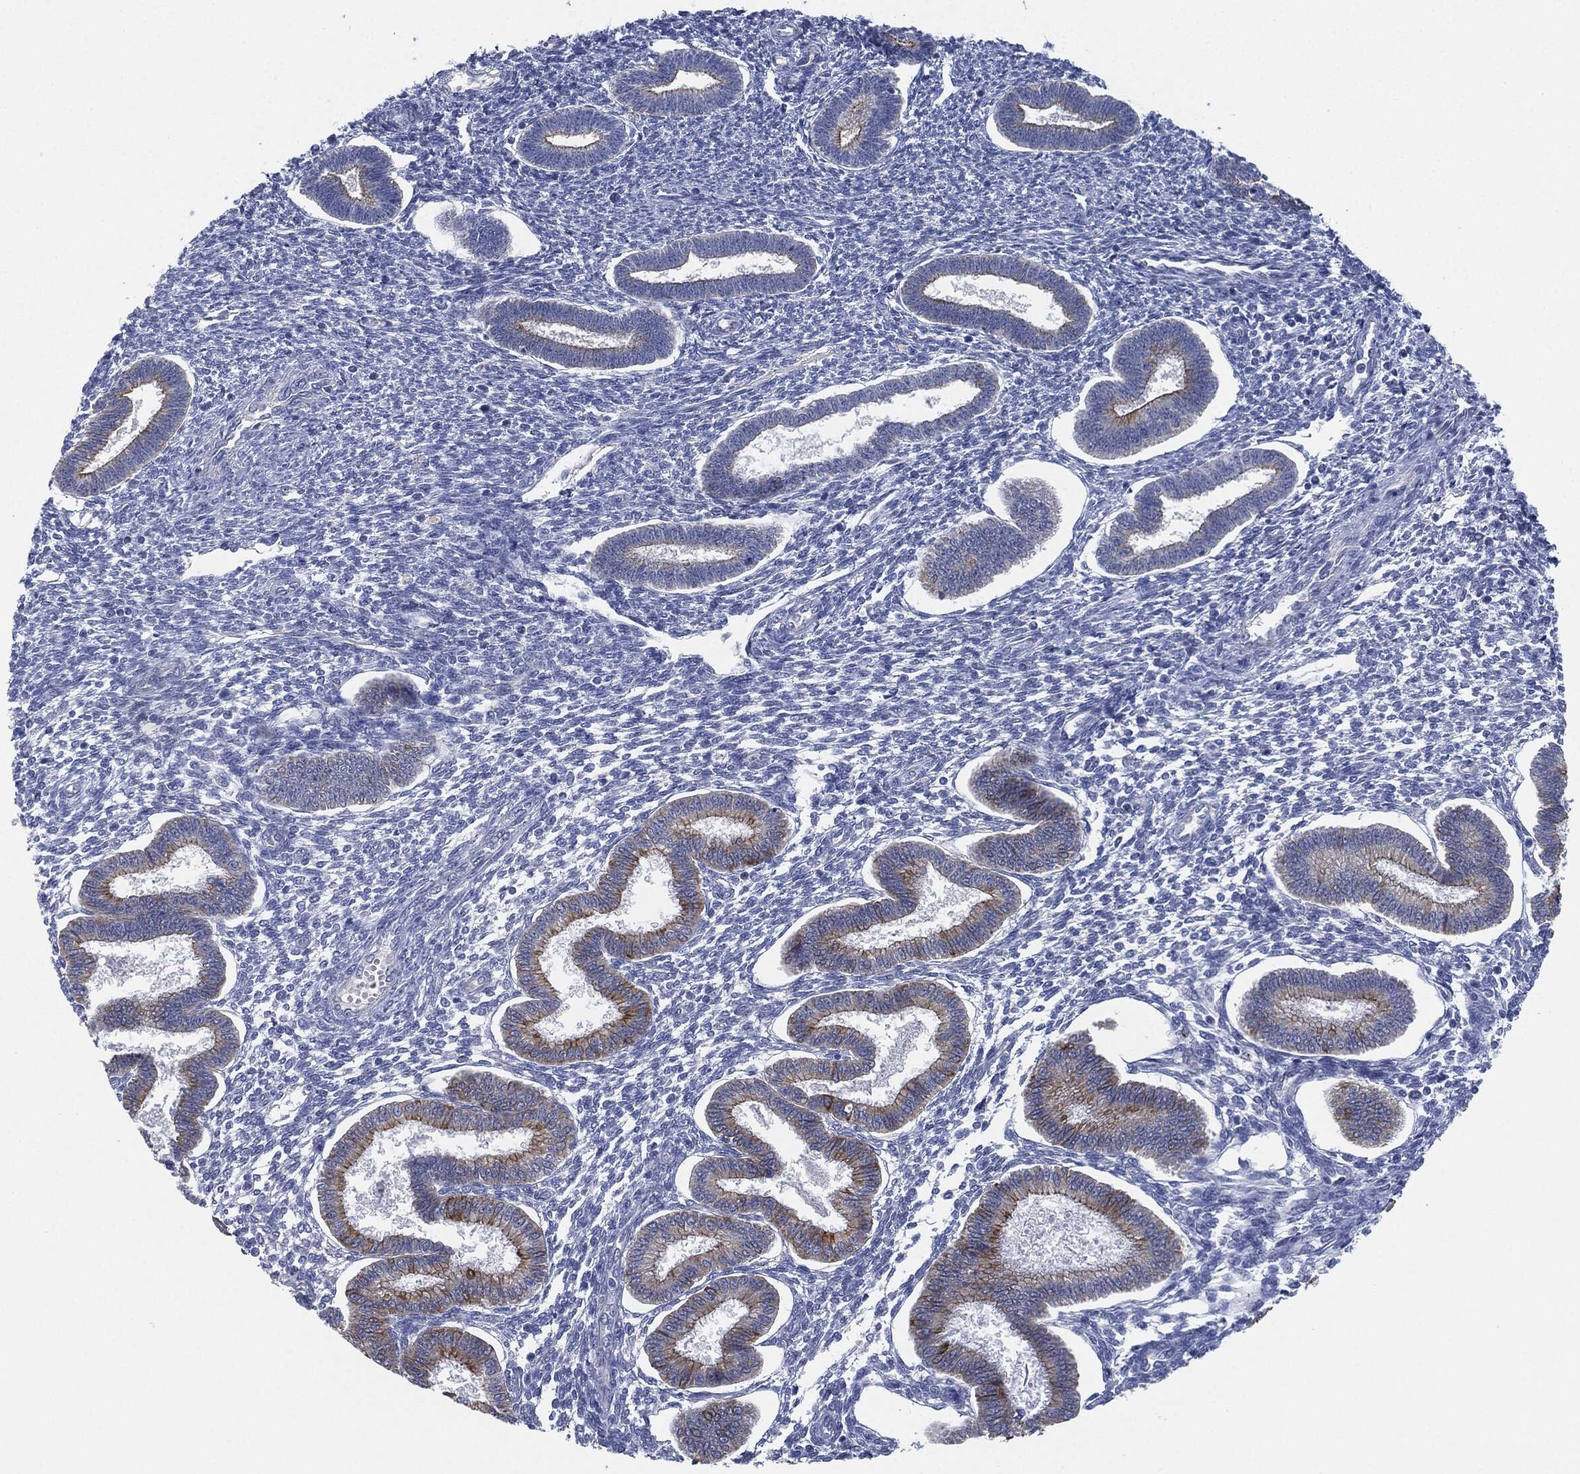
{"staining": {"intensity": "negative", "quantity": "none", "location": "none"}, "tissue": "endometrium", "cell_type": "Cells in endometrial stroma", "image_type": "normal", "snomed": [{"axis": "morphology", "description": "Normal tissue, NOS"}, {"axis": "topography", "description": "Endometrium"}], "caption": "The IHC micrograph has no significant staining in cells in endometrial stroma of endometrium. (DAB (3,3'-diaminobenzidine) IHC with hematoxylin counter stain).", "gene": "SHROOM2", "patient": {"sex": "female", "age": 43}}